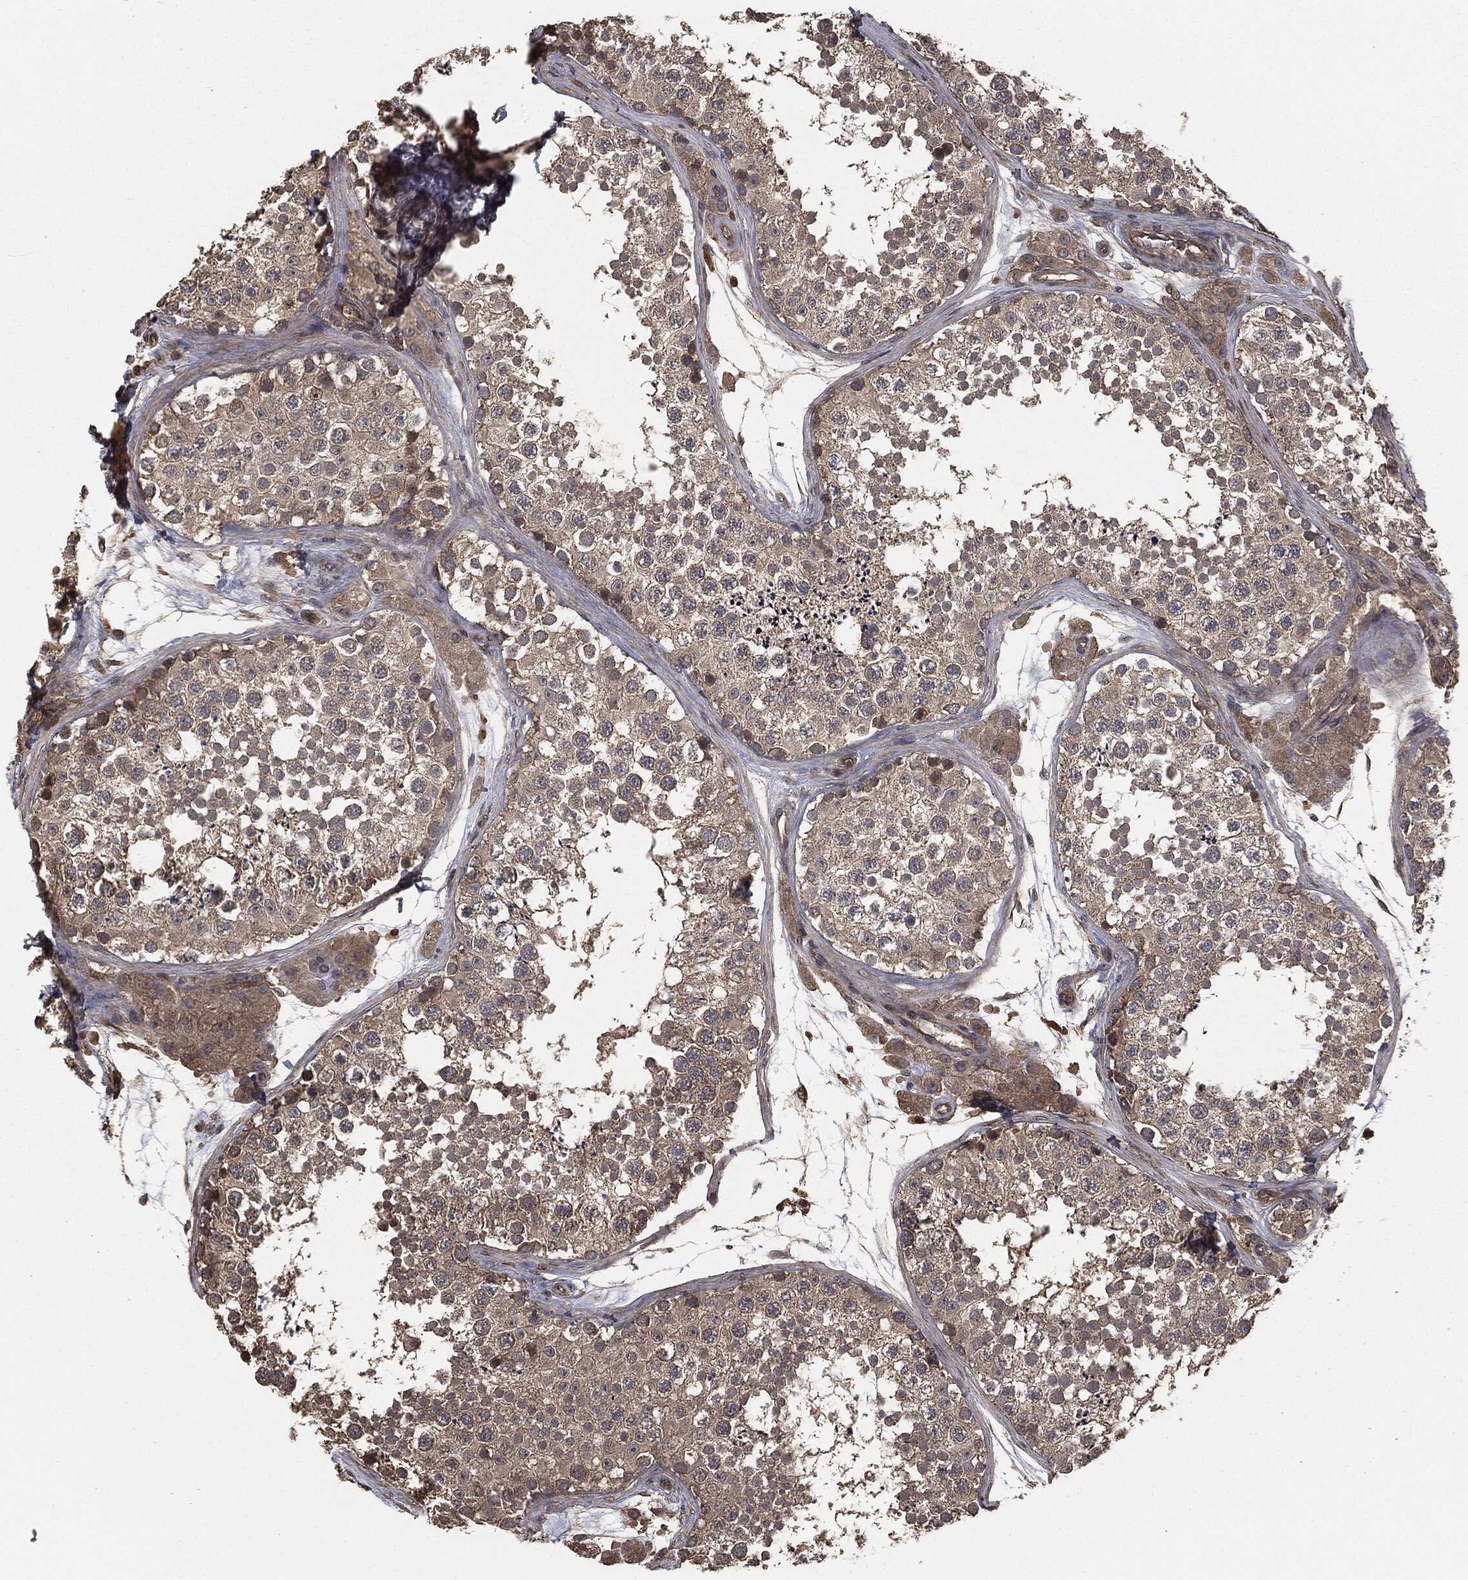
{"staining": {"intensity": "strong", "quantity": "<25%", "location": "cytoplasmic/membranous"}, "tissue": "testis", "cell_type": "Cells in seminiferous ducts", "image_type": "normal", "snomed": [{"axis": "morphology", "description": "Normal tissue, NOS"}, {"axis": "topography", "description": "Testis"}], "caption": "An IHC image of benign tissue is shown. Protein staining in brown shows strong cytoplasmic/membranous positivity in testis within cells in seminiferous ducts. (Brightfield microscopy of DAB IHC at high magnification).", "gene": "ERBIN", "patient": {"sex": "male", "age": 41}}